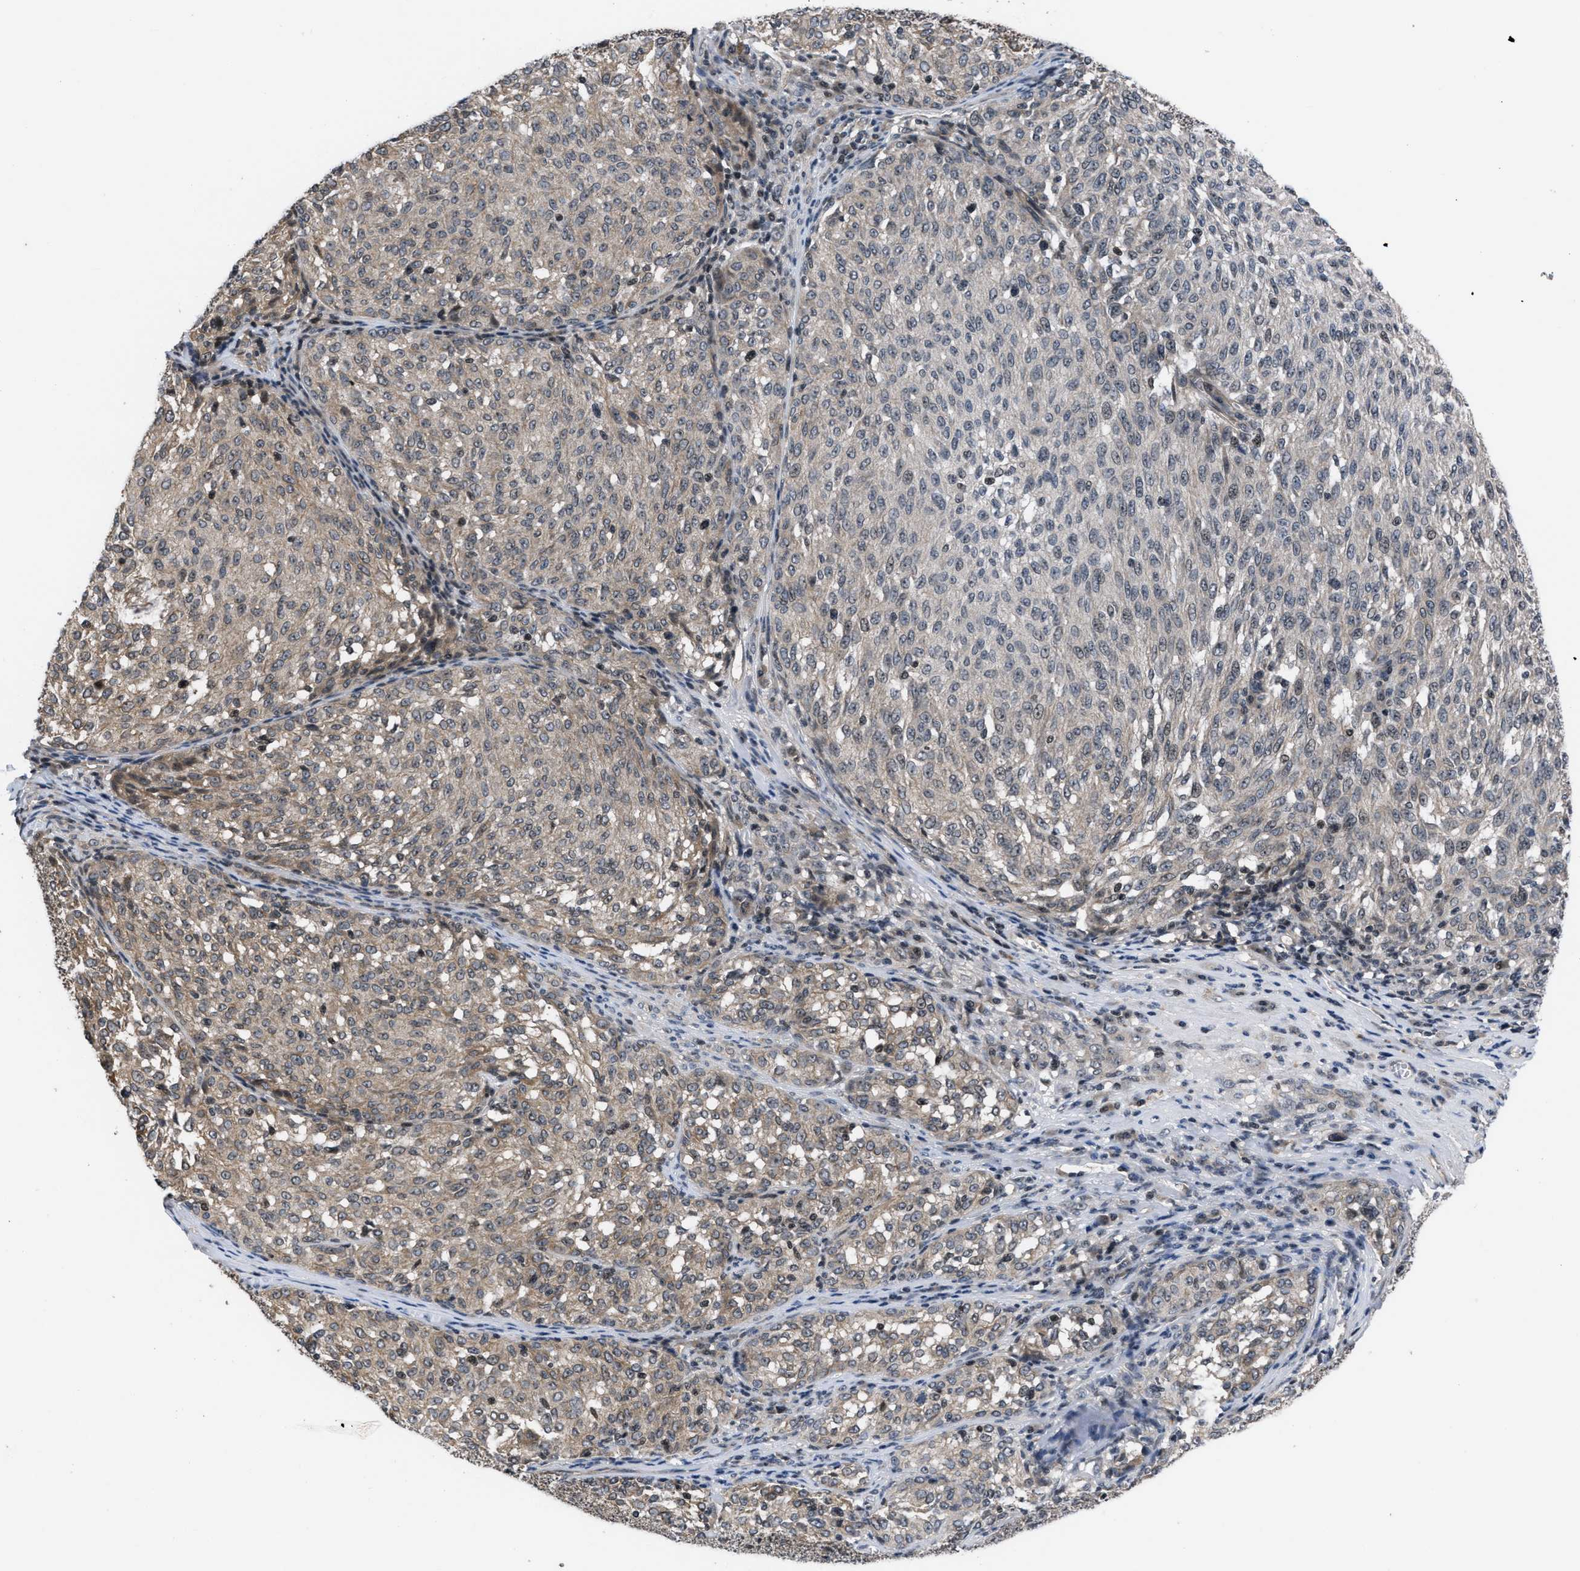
{"staining": {"intensity": "weak", "quantity": "25%-75%", "location": "cytoplasmic/membranous"}, "tissue": "melanoma", "cell_type": "Tumor cells", "image_type": "cancer", "snomed": [{"axis": "morphology", "description": "Malignant melanoma, NOS"}, {"axis": "topography", "description": "Skin"}], "caption": "Protein staining demonstrates weak cytoplasmic/membranous expression in about 25%-75% of tumor cells in melanoma.", "gene": "DNAJC14", "patient": {"sex": "female", "age": 72}}